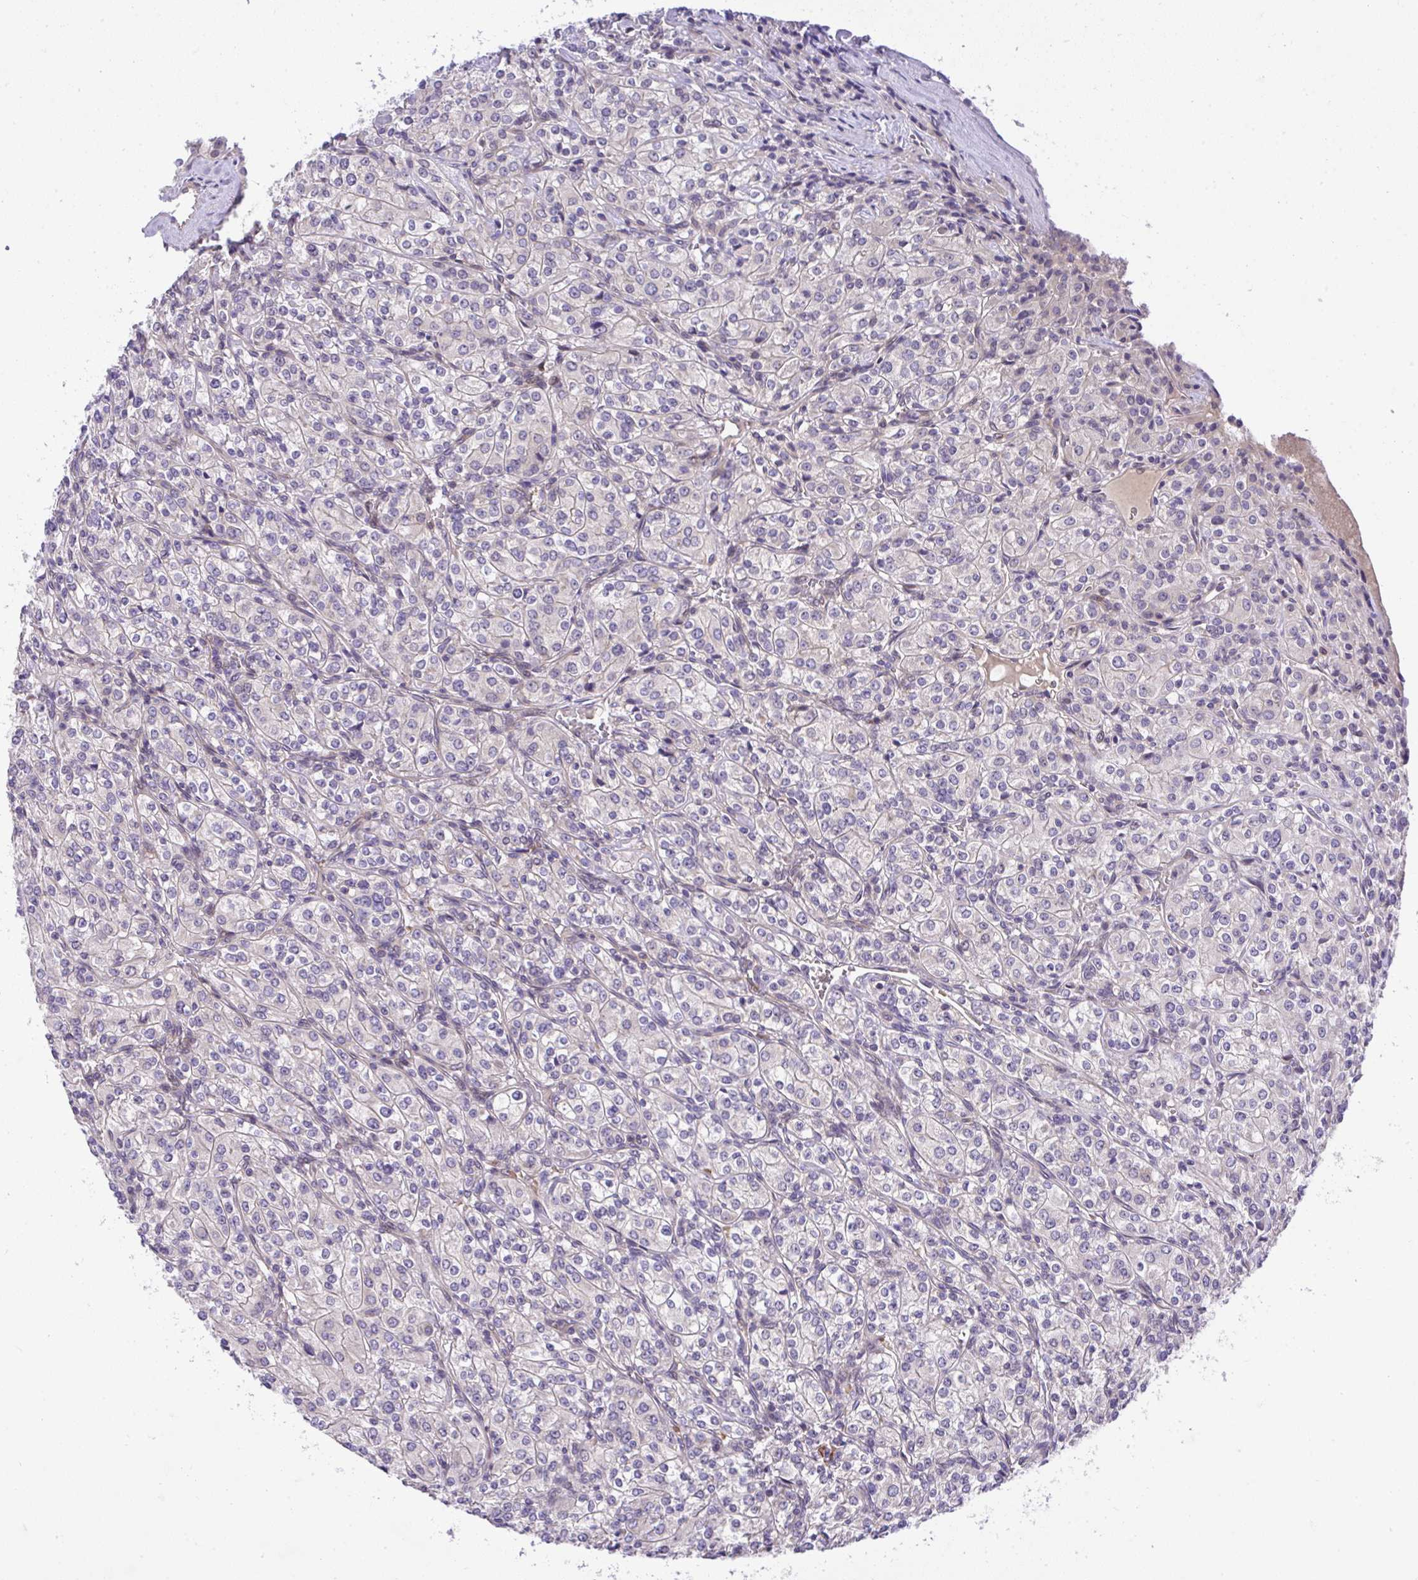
{"staining": {"intensity": "negative", "quantity": "none", "location": "none"}, "tissue": "renal cancer", "cell_type": "Tumor cells", "image_type": "cancer", "snomed": [{"axis": "morphology", "description": "Adenocarcinoma, NOS"}, {"axis": "topography", "description": "Kidney"}], "caption": "Renal adenocarcinoma was stained to show a protein in brown. There is no significant positivity in tumor cells.", "gene": "CHIA", "patient": {"sex": "male", "age": 77}}